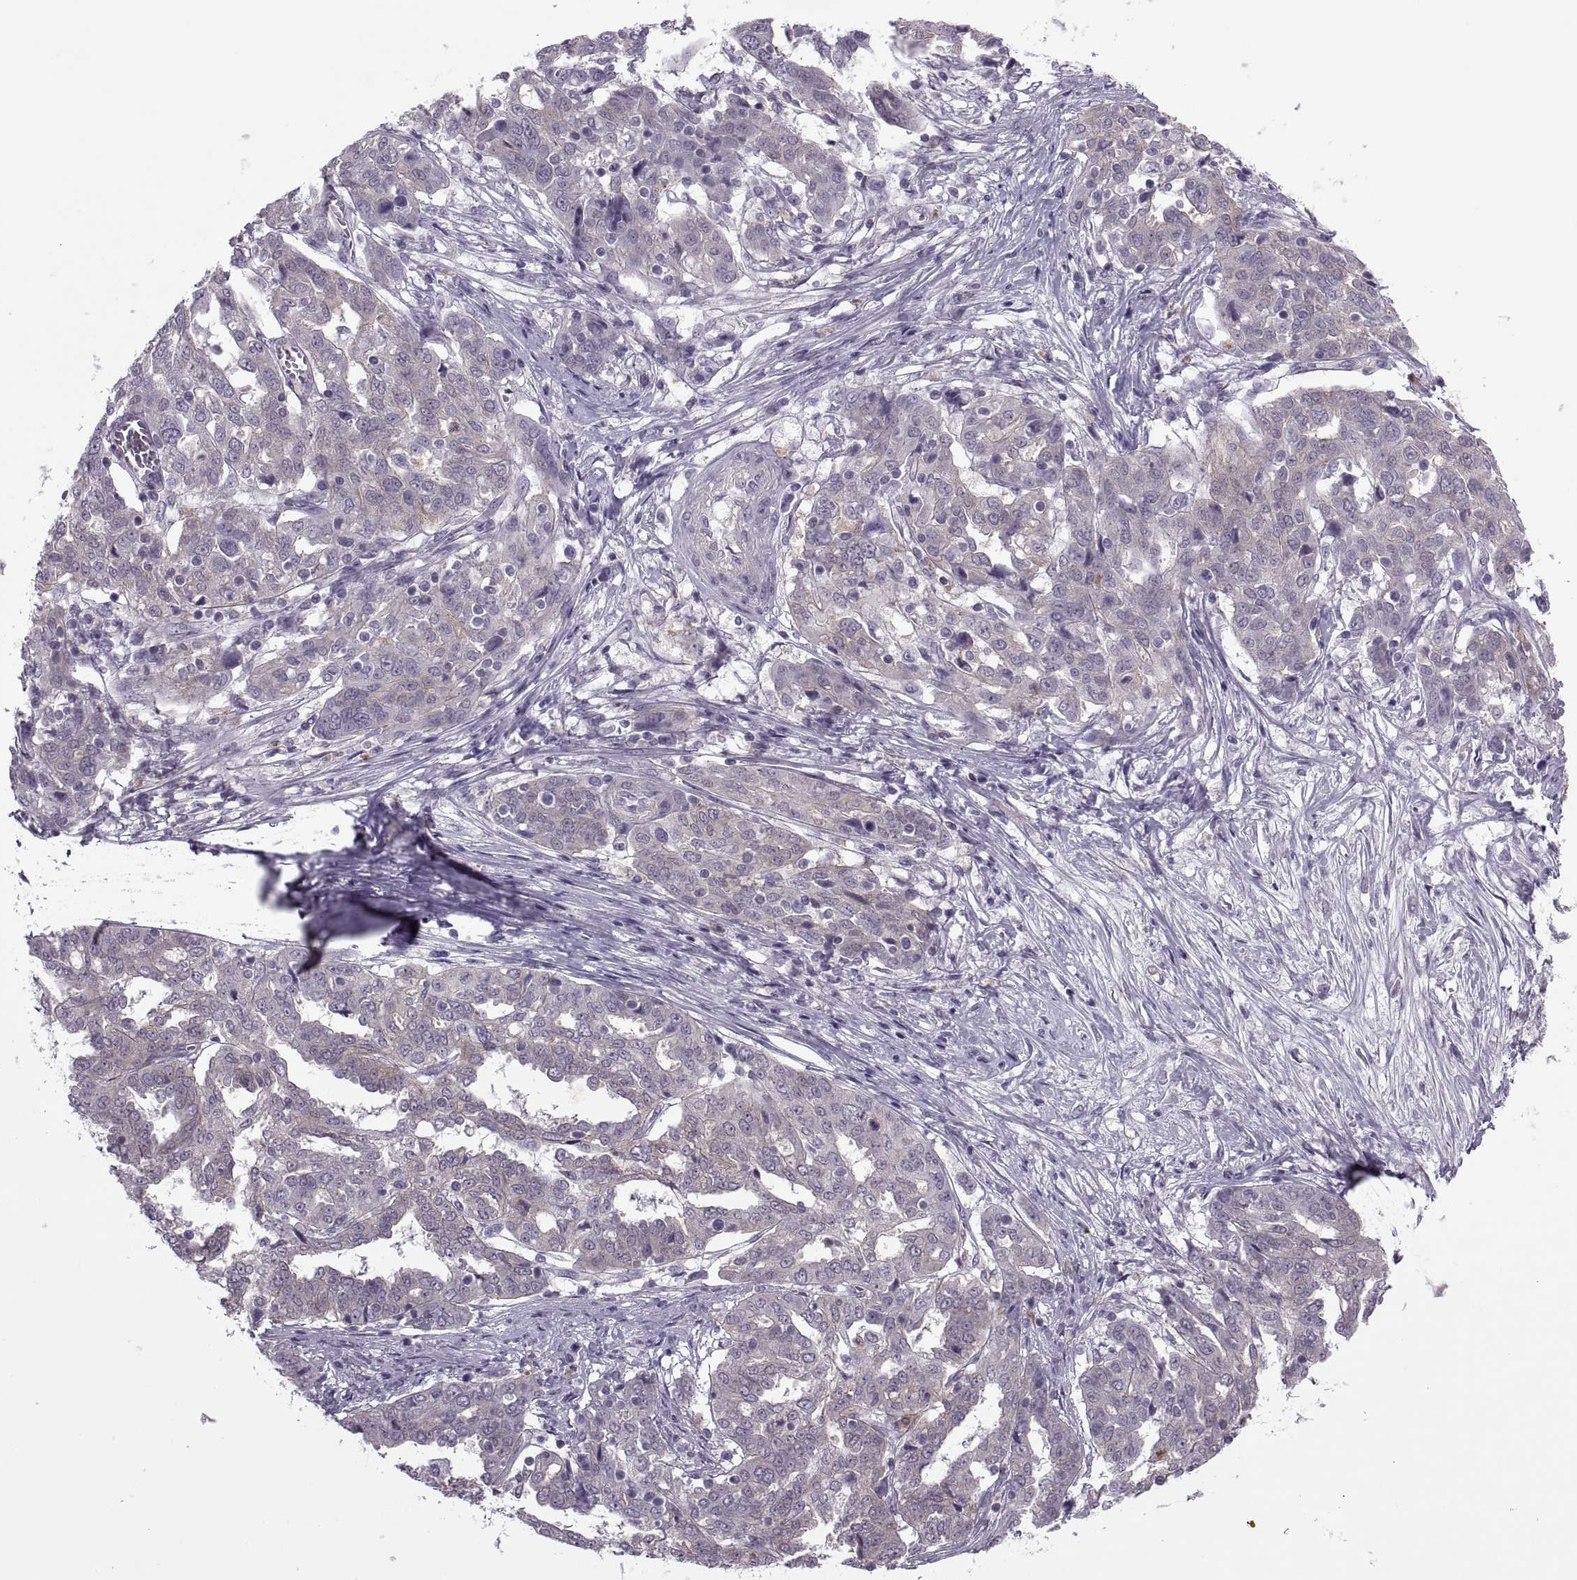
{"staining": {"intensity": "weak", "quantity": "25%-75%", "location": "cytoplasmic/membranous"}, "tissue": "ovarian cancer", "cell_type": "Tumor cells", "image_type": "cancer", "snomed": [{"axis": "morphology", "description": "Cystadenocarcinoma, serous, NOS"}, {"axis": "topography", "description": "Ovary"}], "caption": "Tumor cells reveal low levels of weak cytoplasmic/membranous expression in approximately 25%-75% of cells in human ovarian cancer (serous cystadenocarcinoma).", "gene": "ODF3", "patient": {"sex": "female", "age": 67}}